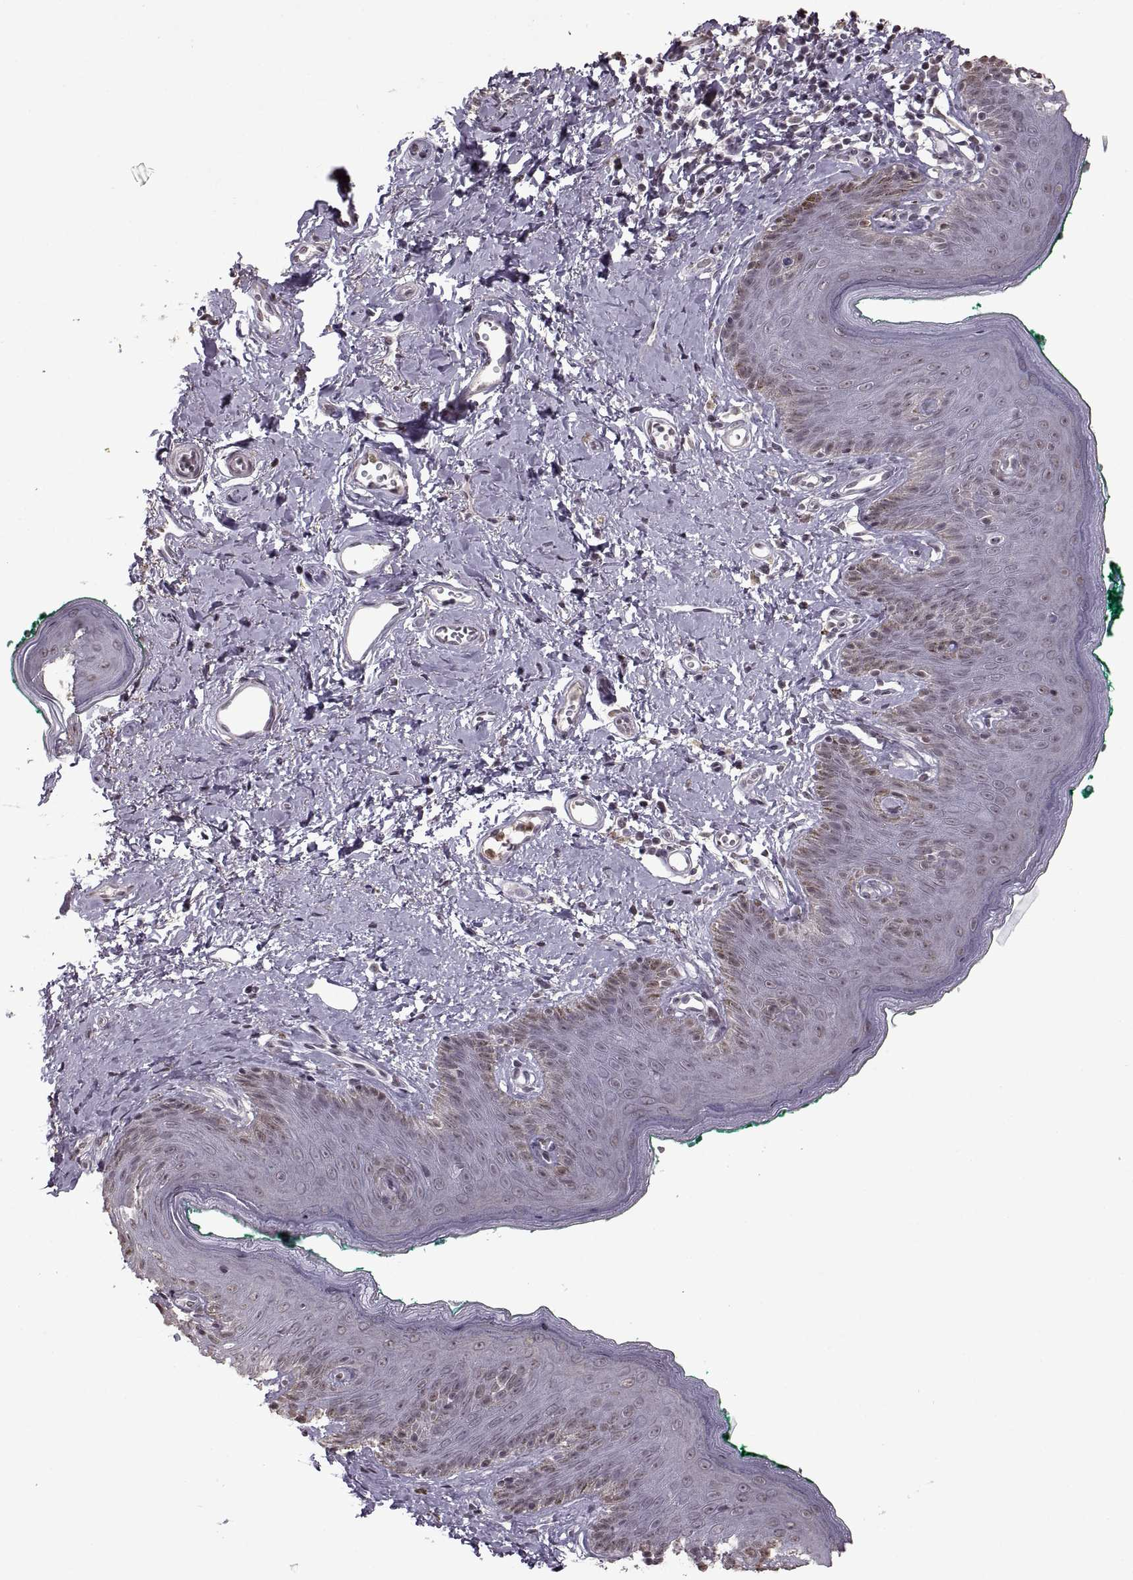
{"staining": {"intensity": "negative", "quantity": "none", "location": "none"}, "tissue": "skin", "cell_type": "Epidermal cells", "image_type": "normal", "snomed": [{"axis": "morphology", "description": "Normal tissue, NOS"}, {"axis": "topography", "description": "Vulva"}], "caption": "The image reveals no significant positivity in epidermal cells of skin. (Immunohistochemistry (ihc), brightfield microscopy, high magnification).", "gene": "PALS1", "patient": {"sex": "female", "age": 66}}